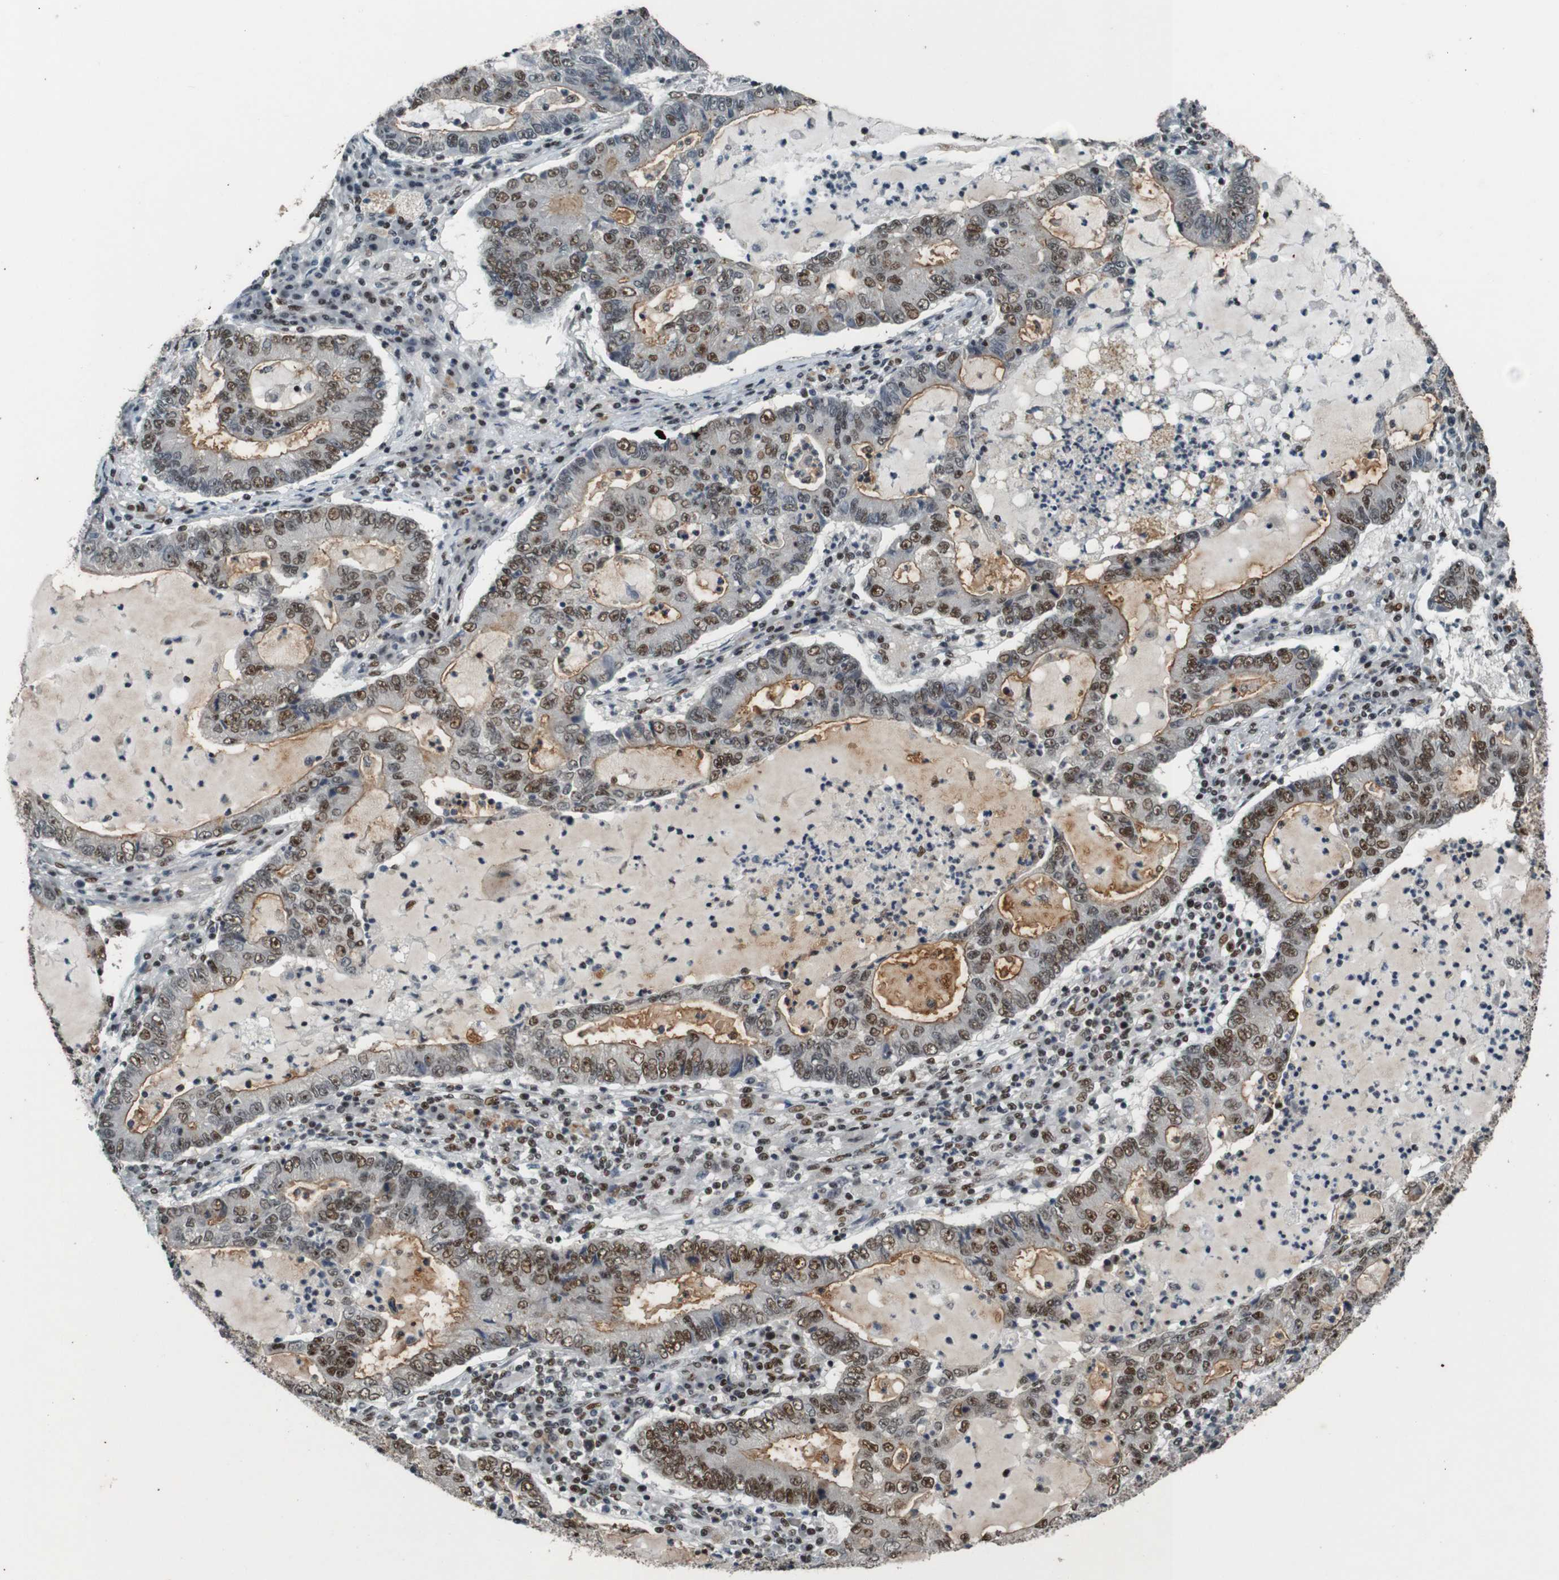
{"staining": {"intensity": "moderate", "quantity": "25%-75%", "location": "cytoplasmic/membranous,nuclear"}, "tissue": "lung cancer", "cell_type": "Tumor cells", "image_type": "cancer", "snomed": [{"axis": "morphology", "description": "Adenocarcinoma, NOS"}, {"axis": "topography", "description": "Lung"}], "caption": "An image showing moderate cytoplasmic/membranous and nuclear positivity in approximately 25%-75% of tumor cells in lung cancer, as visualized by brown immunohistochemical staining.", "gene": "HEXIM1", "patient": {"sex": "female", "age": 51}}